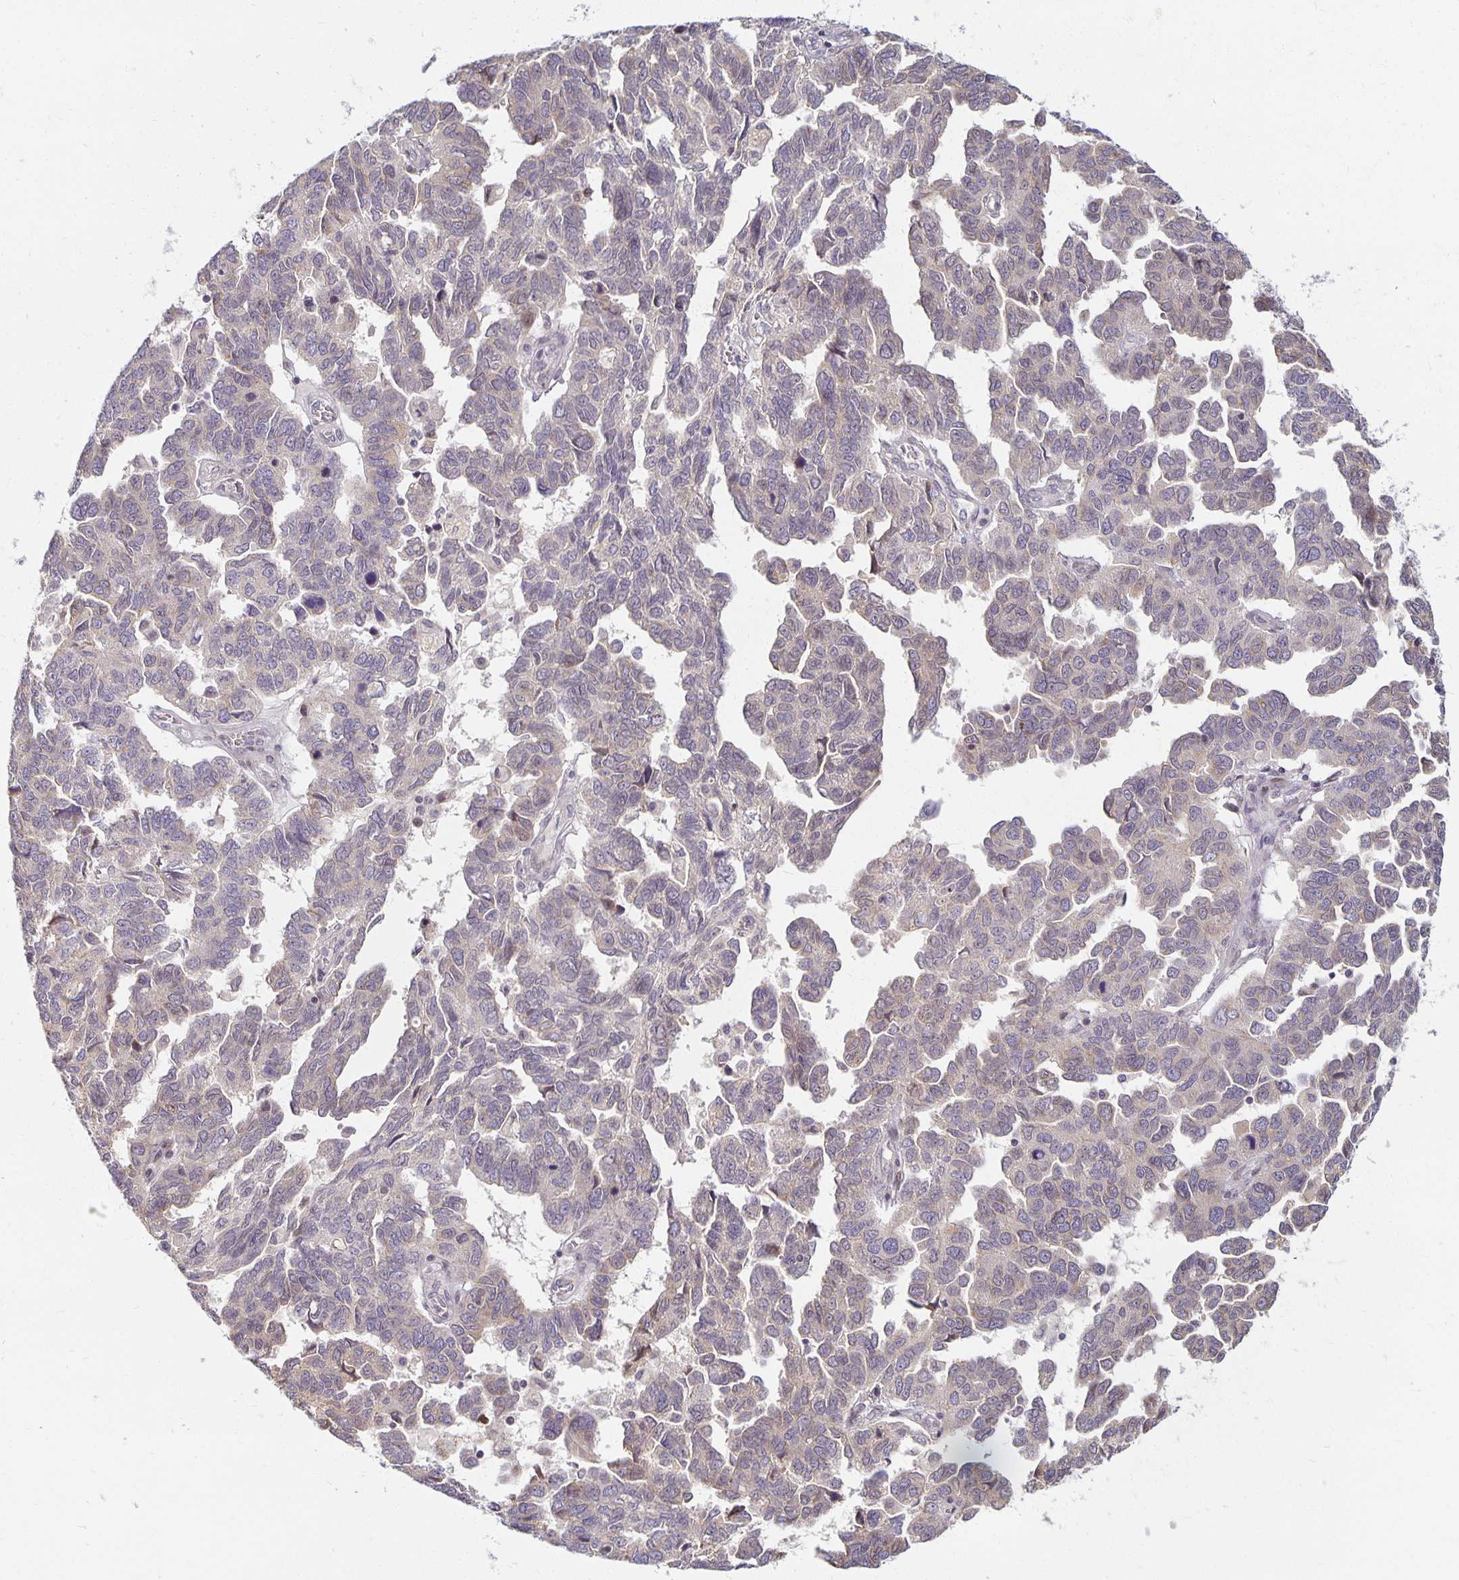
{"staining": {"intensity": "negative", "quantity": "none", "location": "none"}, "tissue": "ovarian cancer", "cell_type": "Tumor cells", "image_type": "cancer", "snomed": [{"axis": "morphology", "description": "Cystadenocarcinoma, serous, NOS"}, {"axis": "topography", "description": "Ovary"}], "caption": "Ovarian serous cystadenocarcinoma was stained to show a protein in brown. There is no significant expression in tumor cells.", "gene": "EHF", "patient": {"sex": "female", "age": 64}}